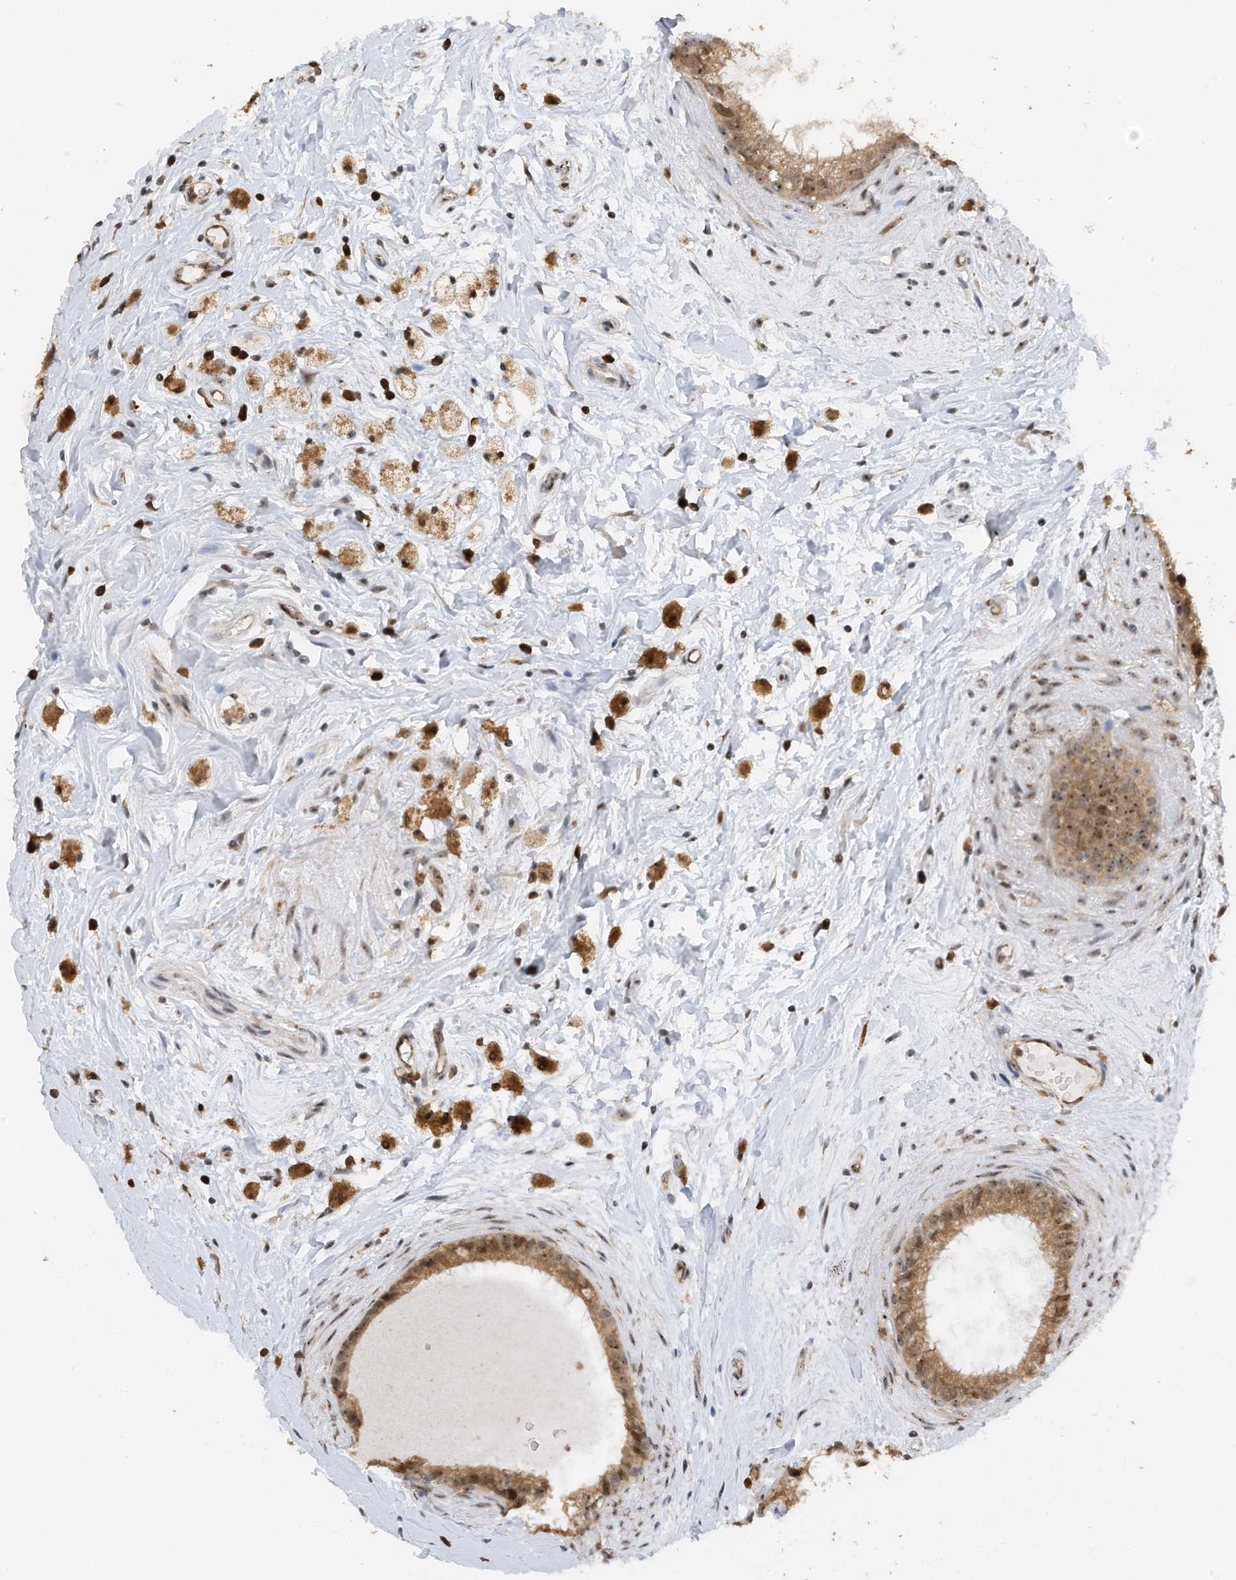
{"staining": {"intensity": "moderate", "quantity": ">75%", "location": "cytoplasmic/membranous,nuclear"}, "tissue": "epididymis", "cell_type": "Glandular cells", "image_type": "normal", "snomed": [{"axis": "morphology", "description": "Normal tissue, NOS"}, {"axis": "topography", "description": "Epididymis"}], "caption": "Glandular cells demonstrate medium levels of moderate cytoplasmic/membranous,nuclear positivity in about >75% of cells in unremarkable human epididymis. Immunohistochemistry stains the protein in brown and the nuclei are stained blue.", "gene": "ERLEC1", "patient": {"sex": "male", "age": 80}}